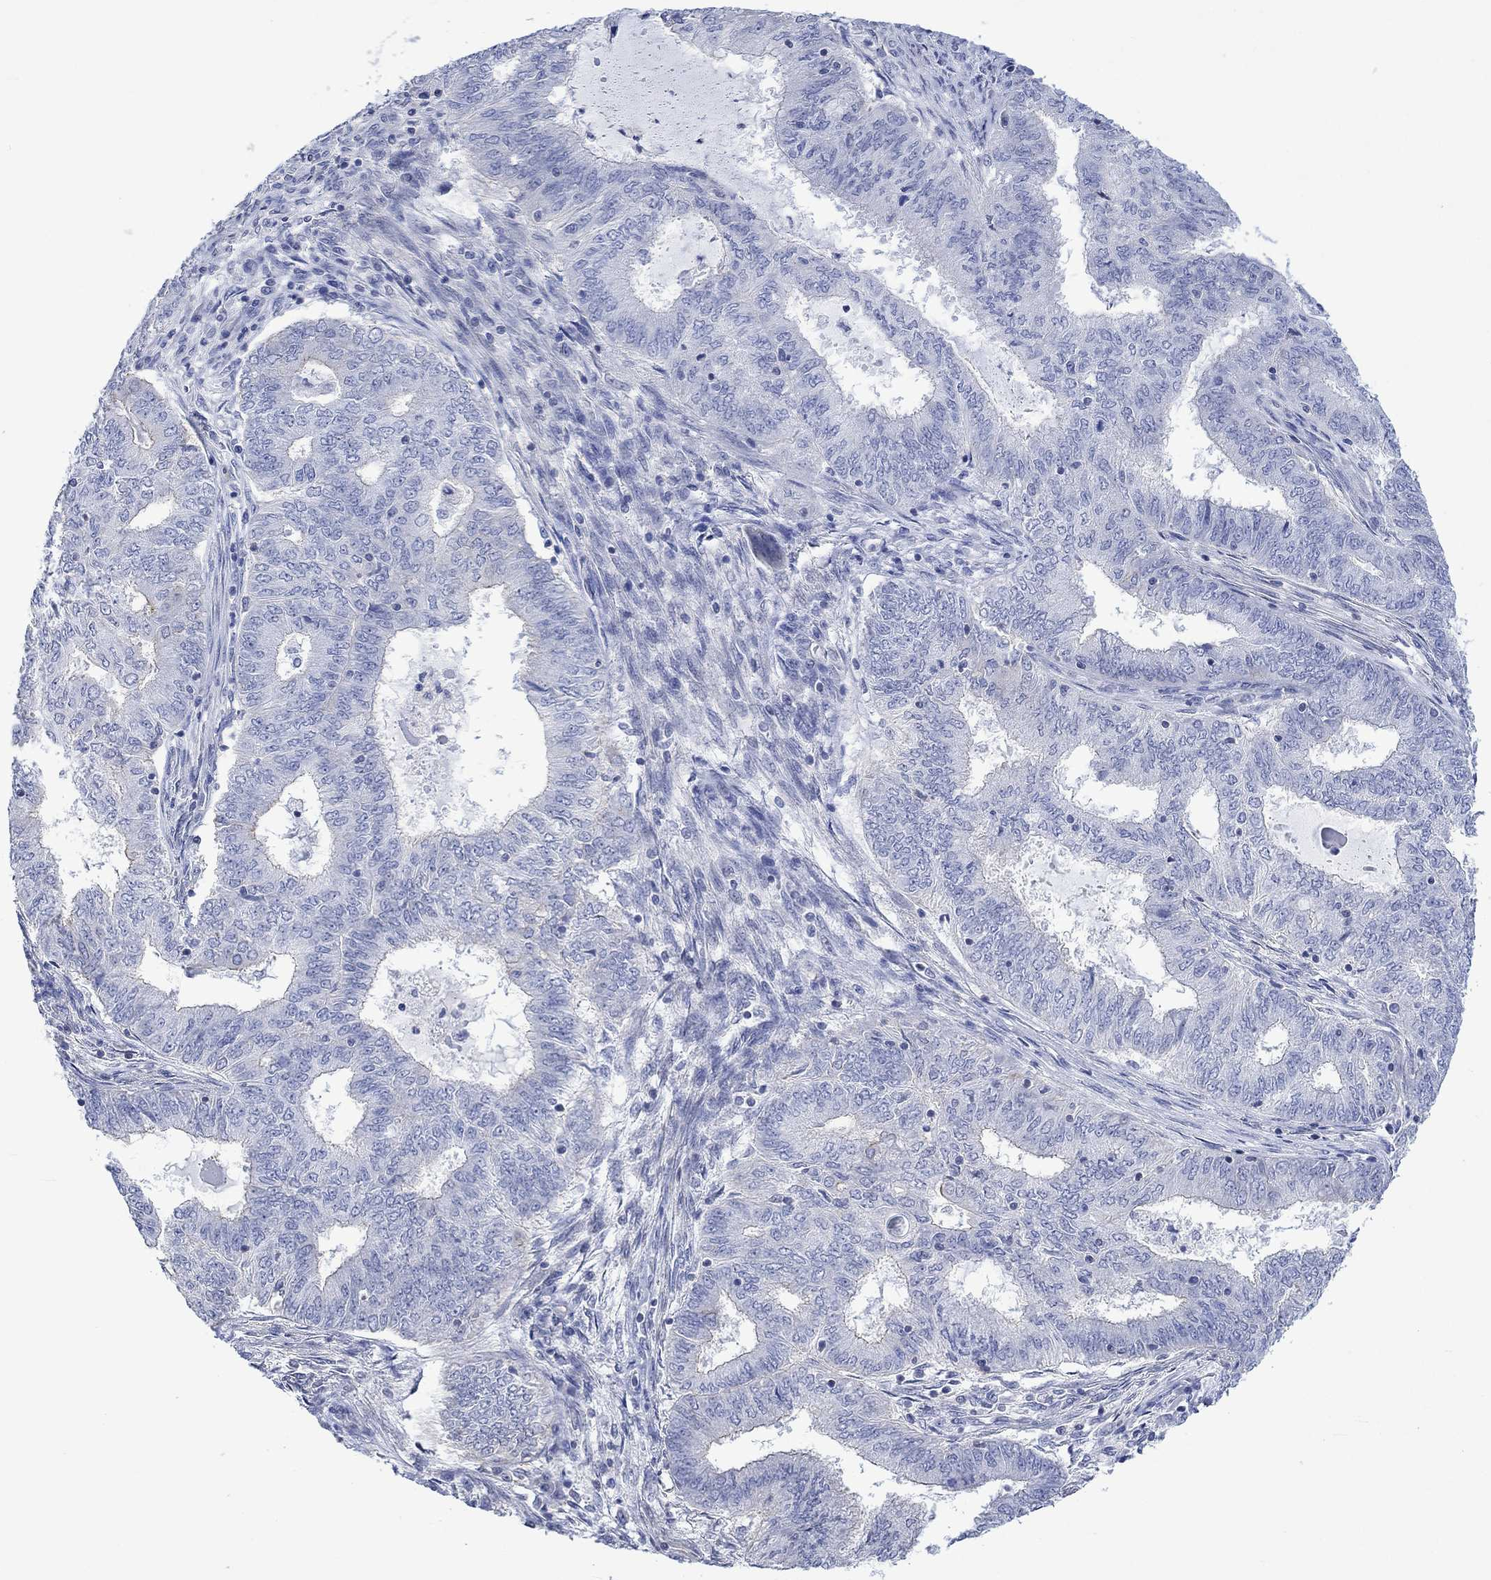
{"staining": {"intensity": "negative", "quantity": "none", "location": "none"}, "tissue": "endometrial cancer", "cell_type": "Tumor cells", "image_type": "cancer", "snomed": [{"axis": "morphology", "description": "Adenocarcinoma, NOS"}, {"axis": "topography", "description": "Endometrium"}], "caption": "Histopathology image shows no significant protein expression in tumor cells of adenocarcinoma (endometrial).", "gene": "AGRP", "patient": {"sex": "female", "age": 62}}